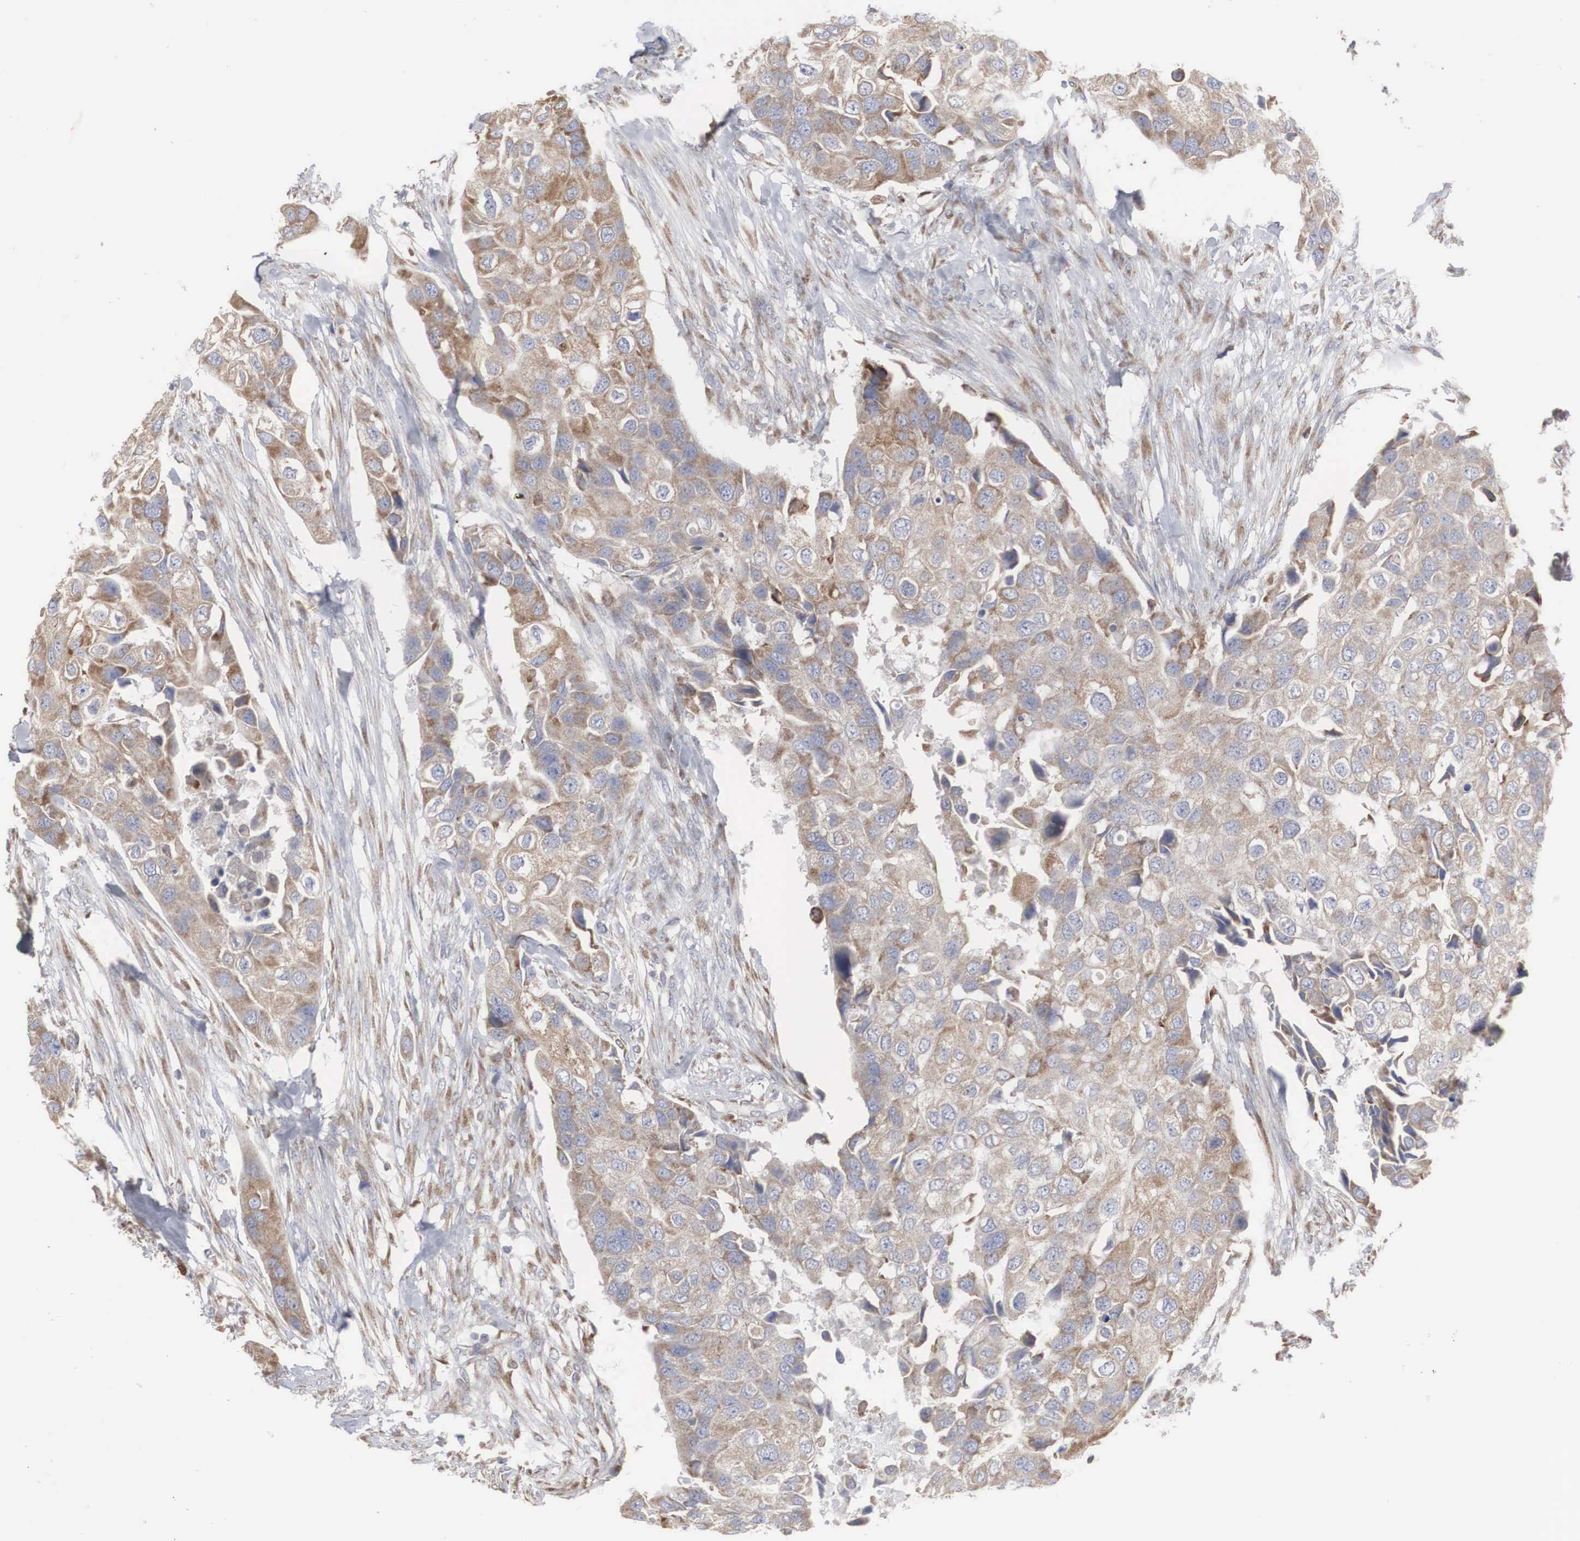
{"staining": {"intensity": "weak", "quantity": "25%-75%", "location": "cytoplasmic/membranous"}, "tissue": "urothelial cancer", "cell_type": "Tumor cells", "image_type": "cancer", "snomed": [{"axis": "morphology", "description": "Urothelial carcinoma, High grade"}, {"axis": "topography", "description": "Urinary bladder"}], "caption": "The image displays immunohistochemical staining of high-grade urothelial carcinoma. There is weak cytoplasmic/membranous staining is present in about 25%-75% of tumor cells. (DAB = brown stain, brightfield microscopy at high magnification).", "gene": "MIA2", "patient": {"sex": "male", "age": 55}}